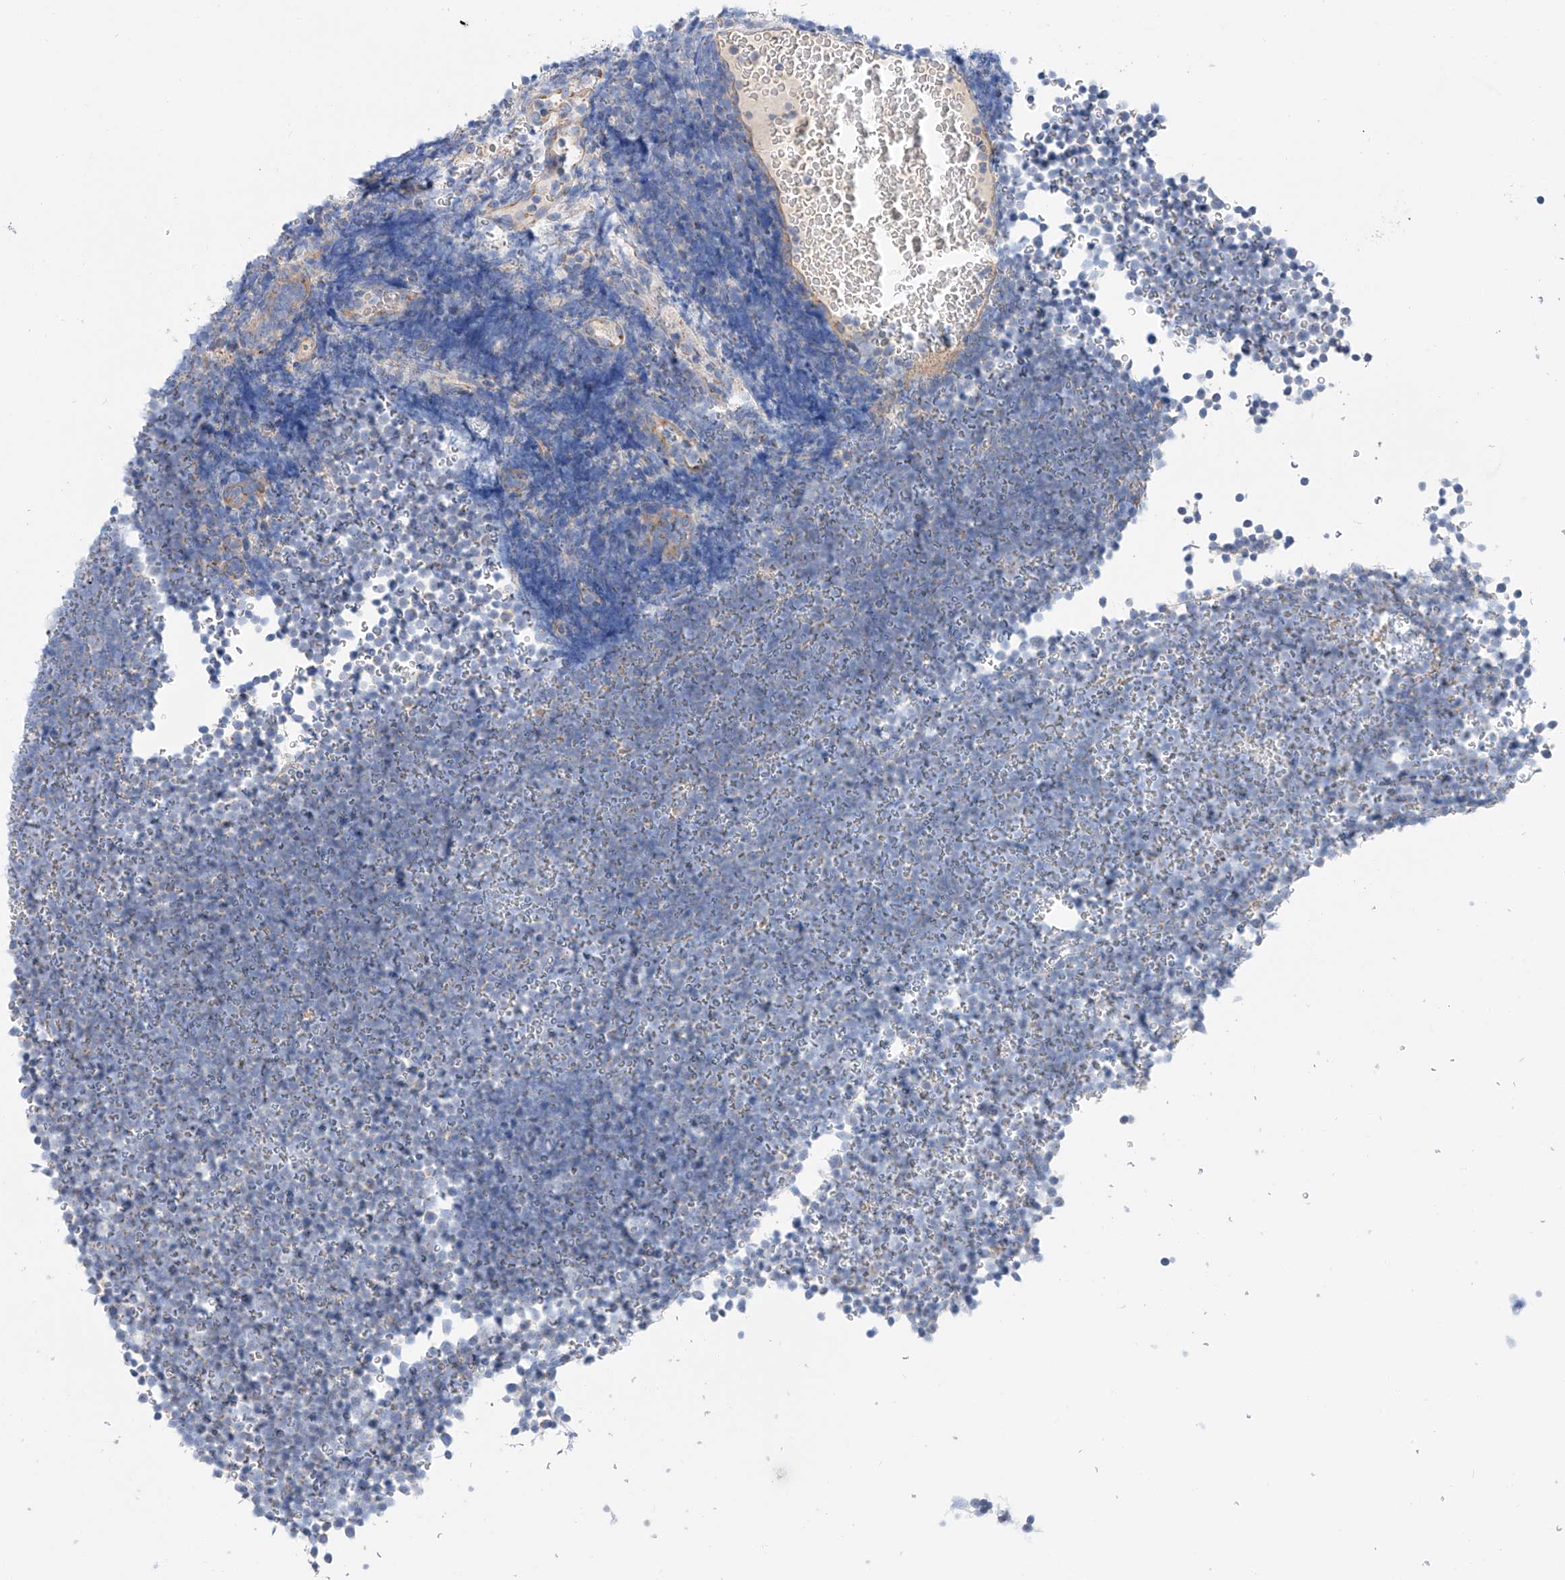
{"staining": {"intensity": "negative", "quantity": "none", "location": "none"}, "tissue": "lymphoma", "cell_type": "Tumor cells", "image_type": "cancer", "snomed": [{"axis": "morphology", "description": "Malignant lymphoma, non-Hodgkin's type, High grade"}, {"axis": "topography", "description": "Lymph node"}], "caption": "This is a histopathology image of IHC staining of lymphoma, which shows no expression in tumor cells.", "gene": "SLC22A7", "patient": {"sex": "male", "age": 13}}